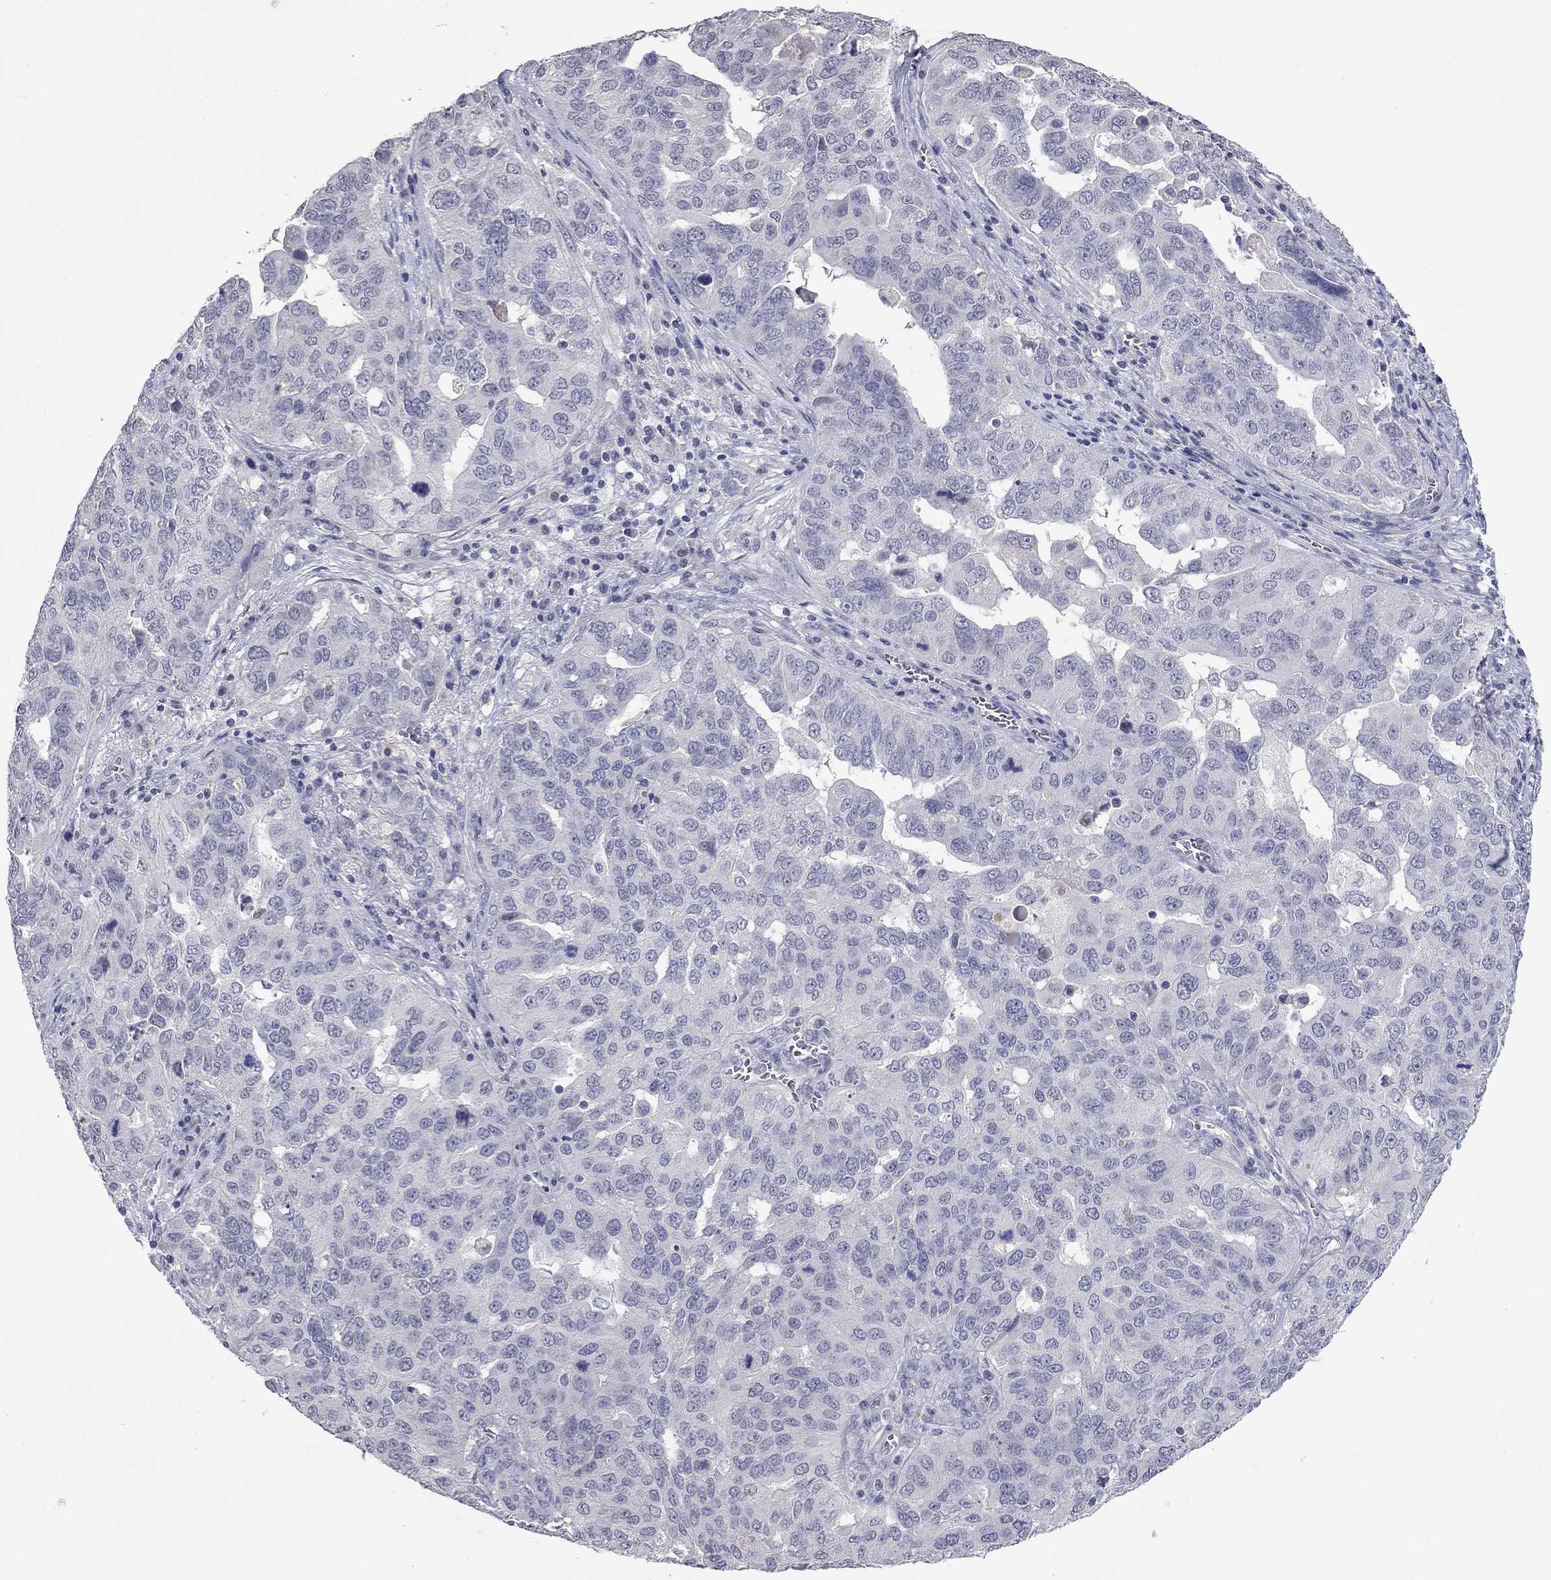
{"staining": {"intensity": "negative", "quantity": "none", "location": "none"}, "tissue": "ovarian cancer", "cell_type": "Tumor cells", "image_type": "cancer", "snomed": [{"axis": "morphology", "description": "Carcinoma, endometroid"}, {"axis": "topography", "description": "Soft tissue"}, {"axis": "topography", "description": "Ovary"}], "caption": "This is an immunohistochemistry micrograph of ovarian cancer. There is no staining in tumor cells.", "gene": "IP6K3", "patient": {"sex": "female", "age": 52}}